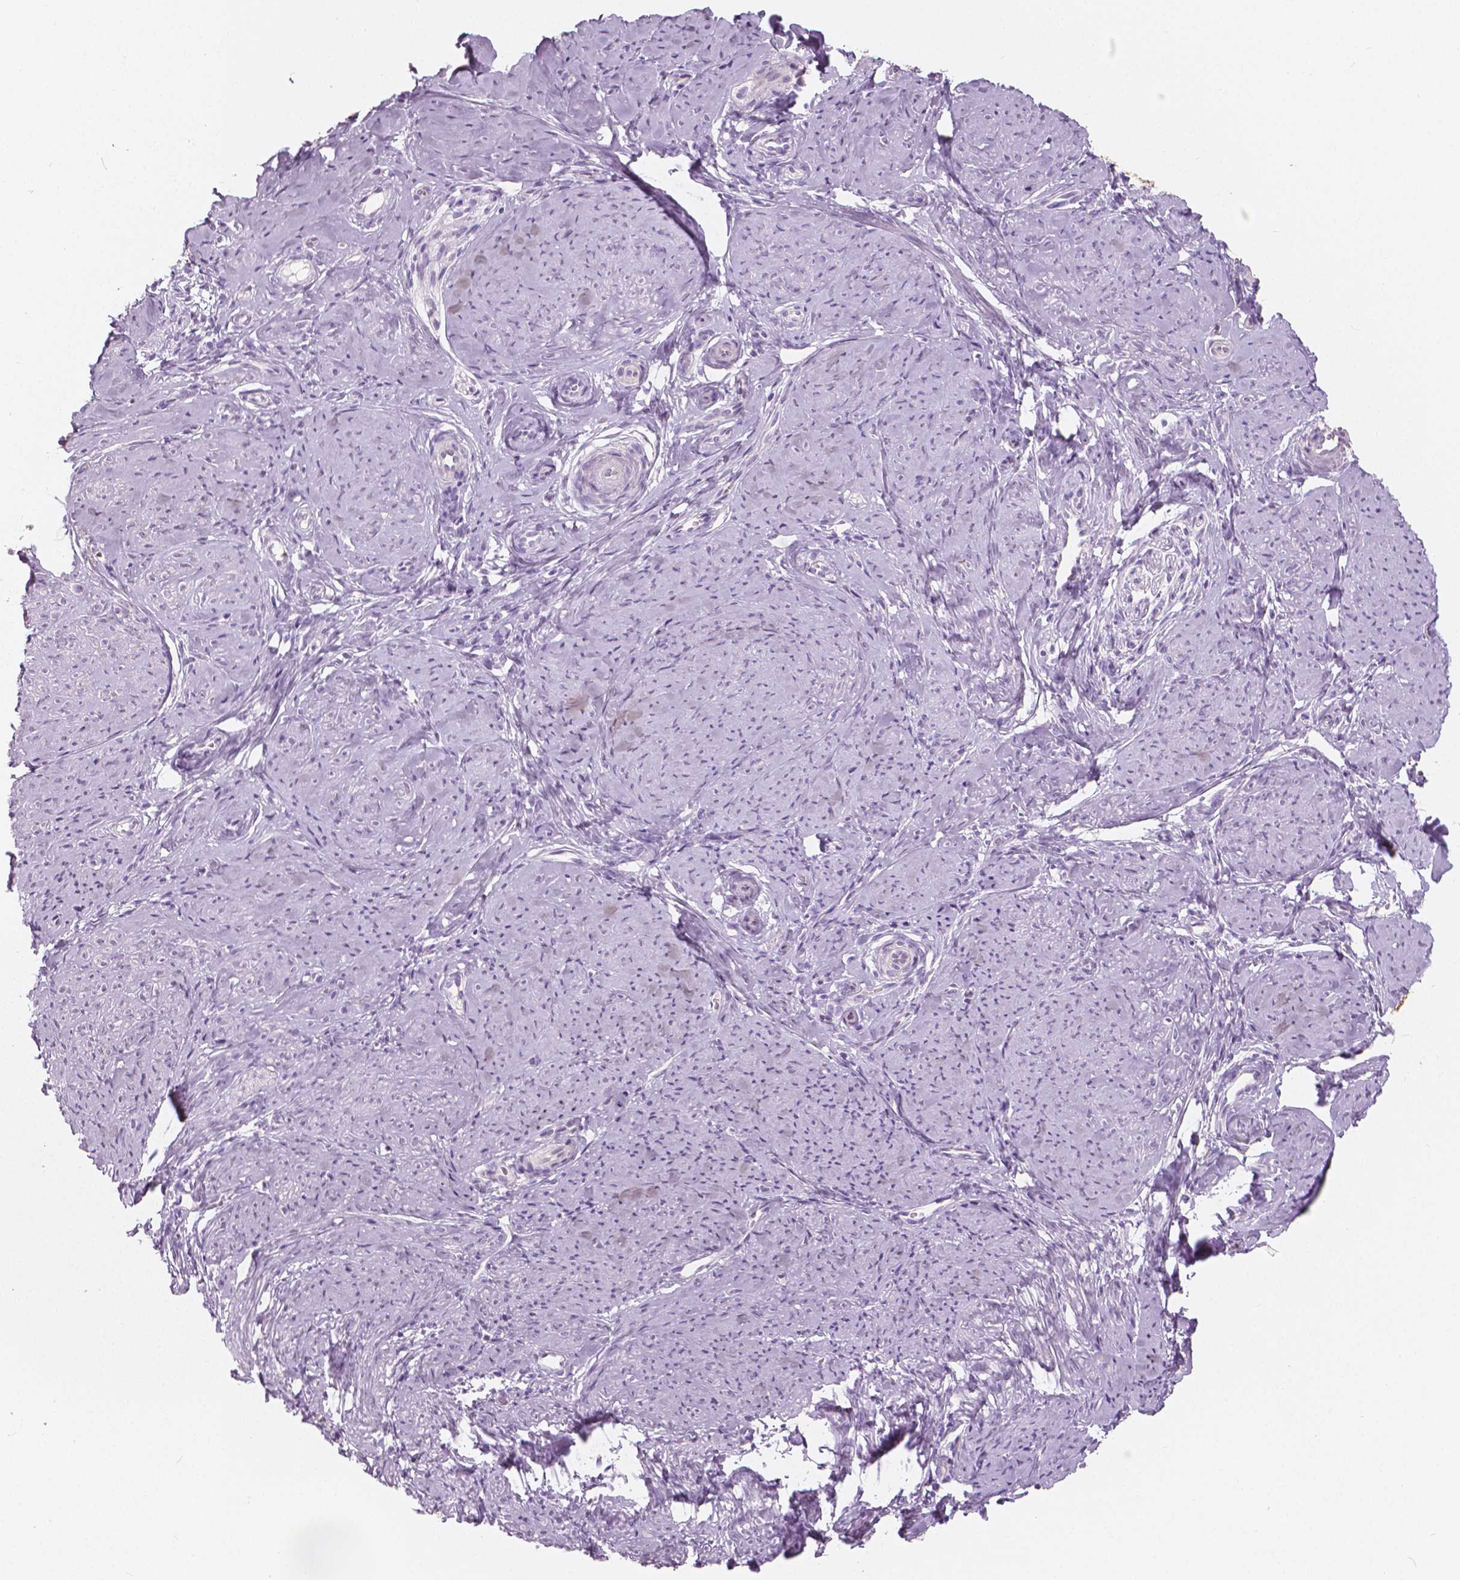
{"staining": {"intensity": "negative", "quantity": "none", "location": "none"}, "tissue": "smooth muscle", "cell_type": "Smooth muscle cells", "image_type": "normal", "snomed": [{"axis": "morphology", "description": "Normal tissue, NOS"}, {"axis": "topography", "description": "Smooth muscle"}], "caption": "Normal smooth muscle was stained to show a protein in brown. There is no significant positivity in smooth muscle cells. (Stains: DAB immunohistochemistry (IHC) with hematoxylin counter stain, Microscopy: brightfield microscopy at high magnification).", "gene": "A4GNT", "patient": {"sex": "female", "age": 48}}